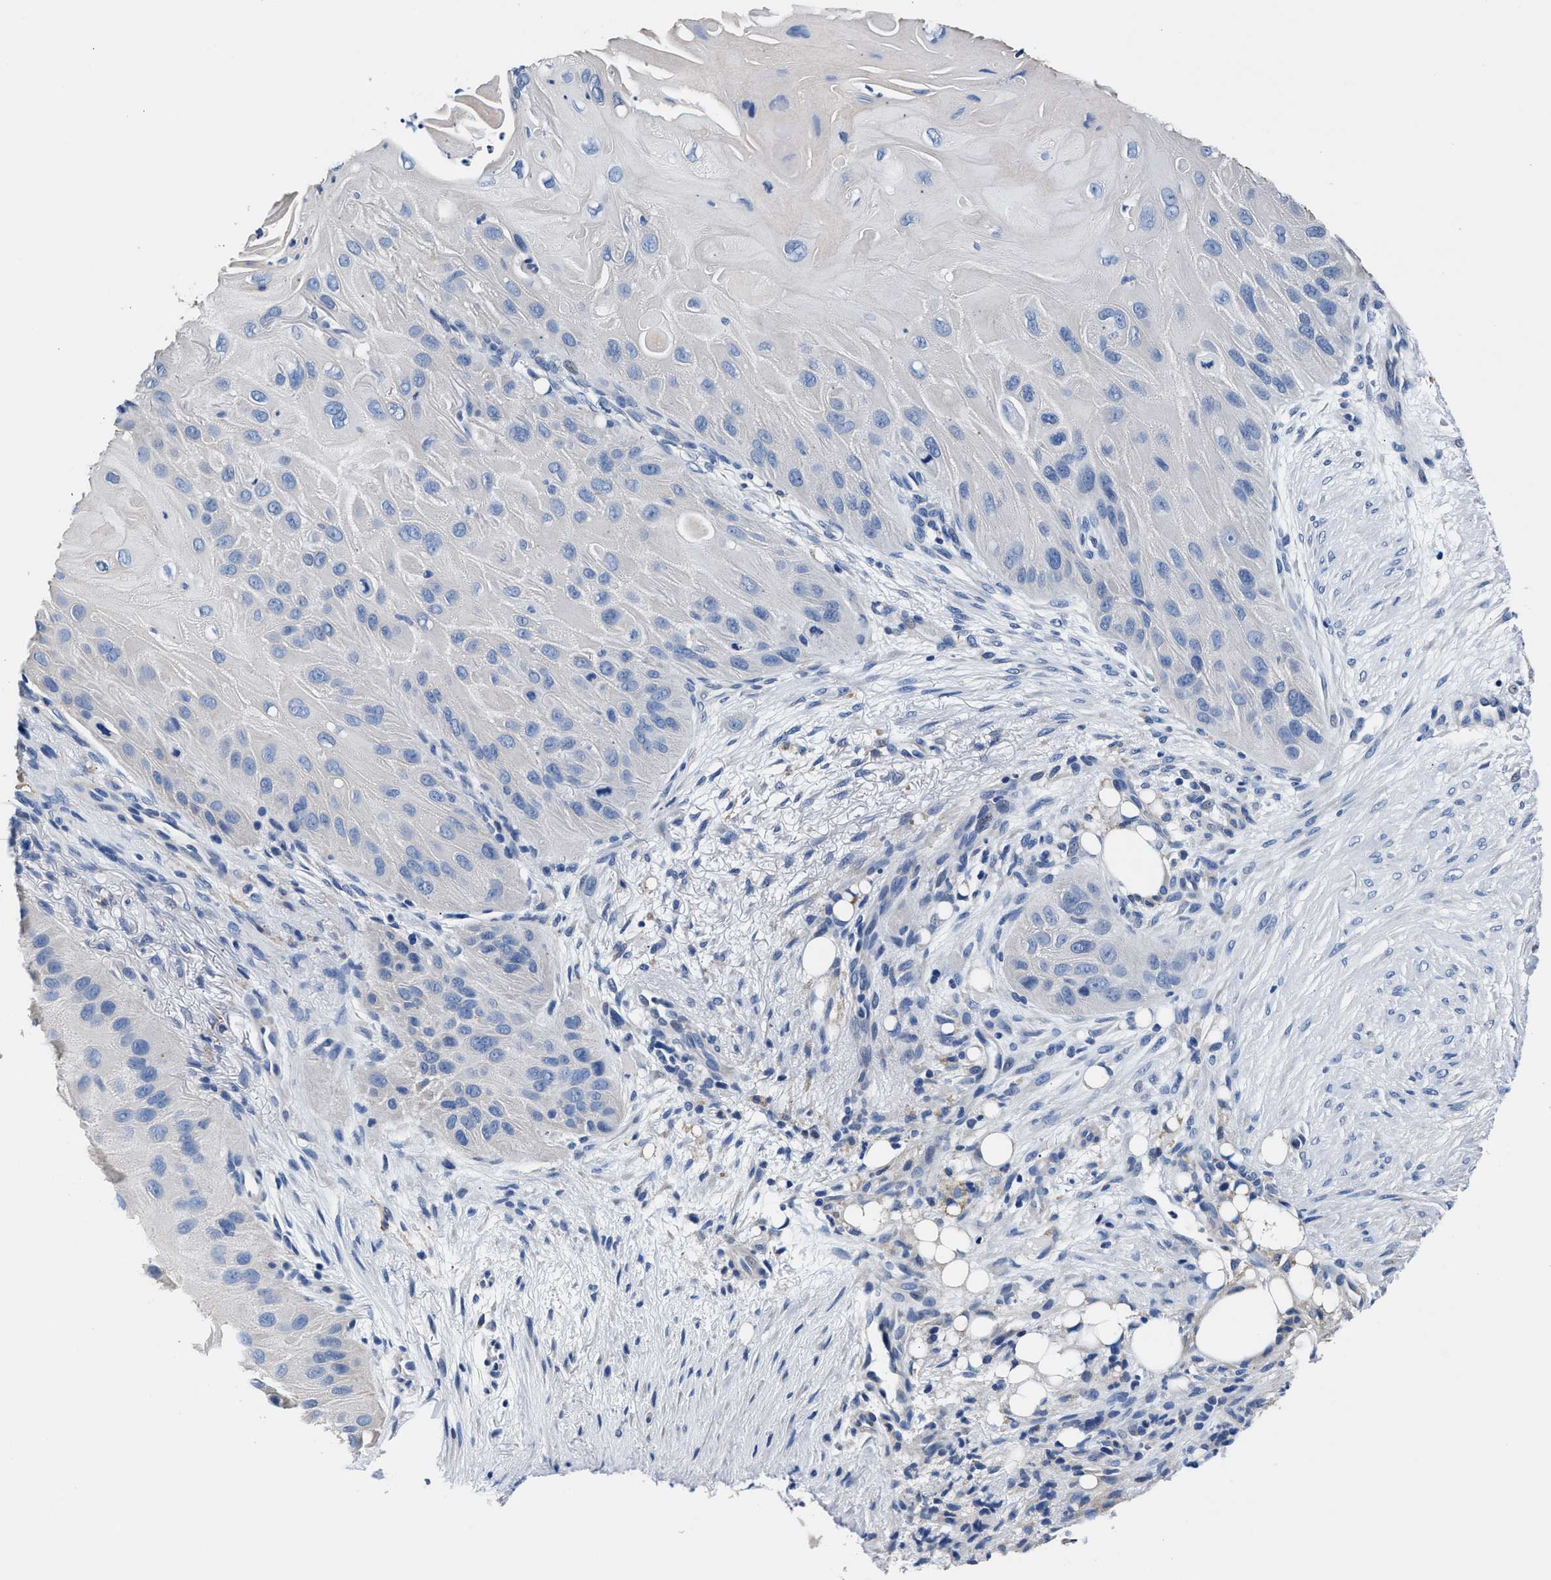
{"staining": {"intensity": "negative", "quantity": "none", "location": "none"}, "tissue": "skin cancer", "cell_type": "Tumor cells", "image_type": "cancer", "snomed": [{"axis": "morphology", "description": "Squamous cell carcinoma, NOS"}, {"axis": "topography", "description": "Skin"}], "caption": "Human skin cancer stained for a protein using immunohistochemistry (IHC) demonstrates no staining in tumor cells.", "gene": "GSTM1", "patient": {"sex": "female", "age": 77}}